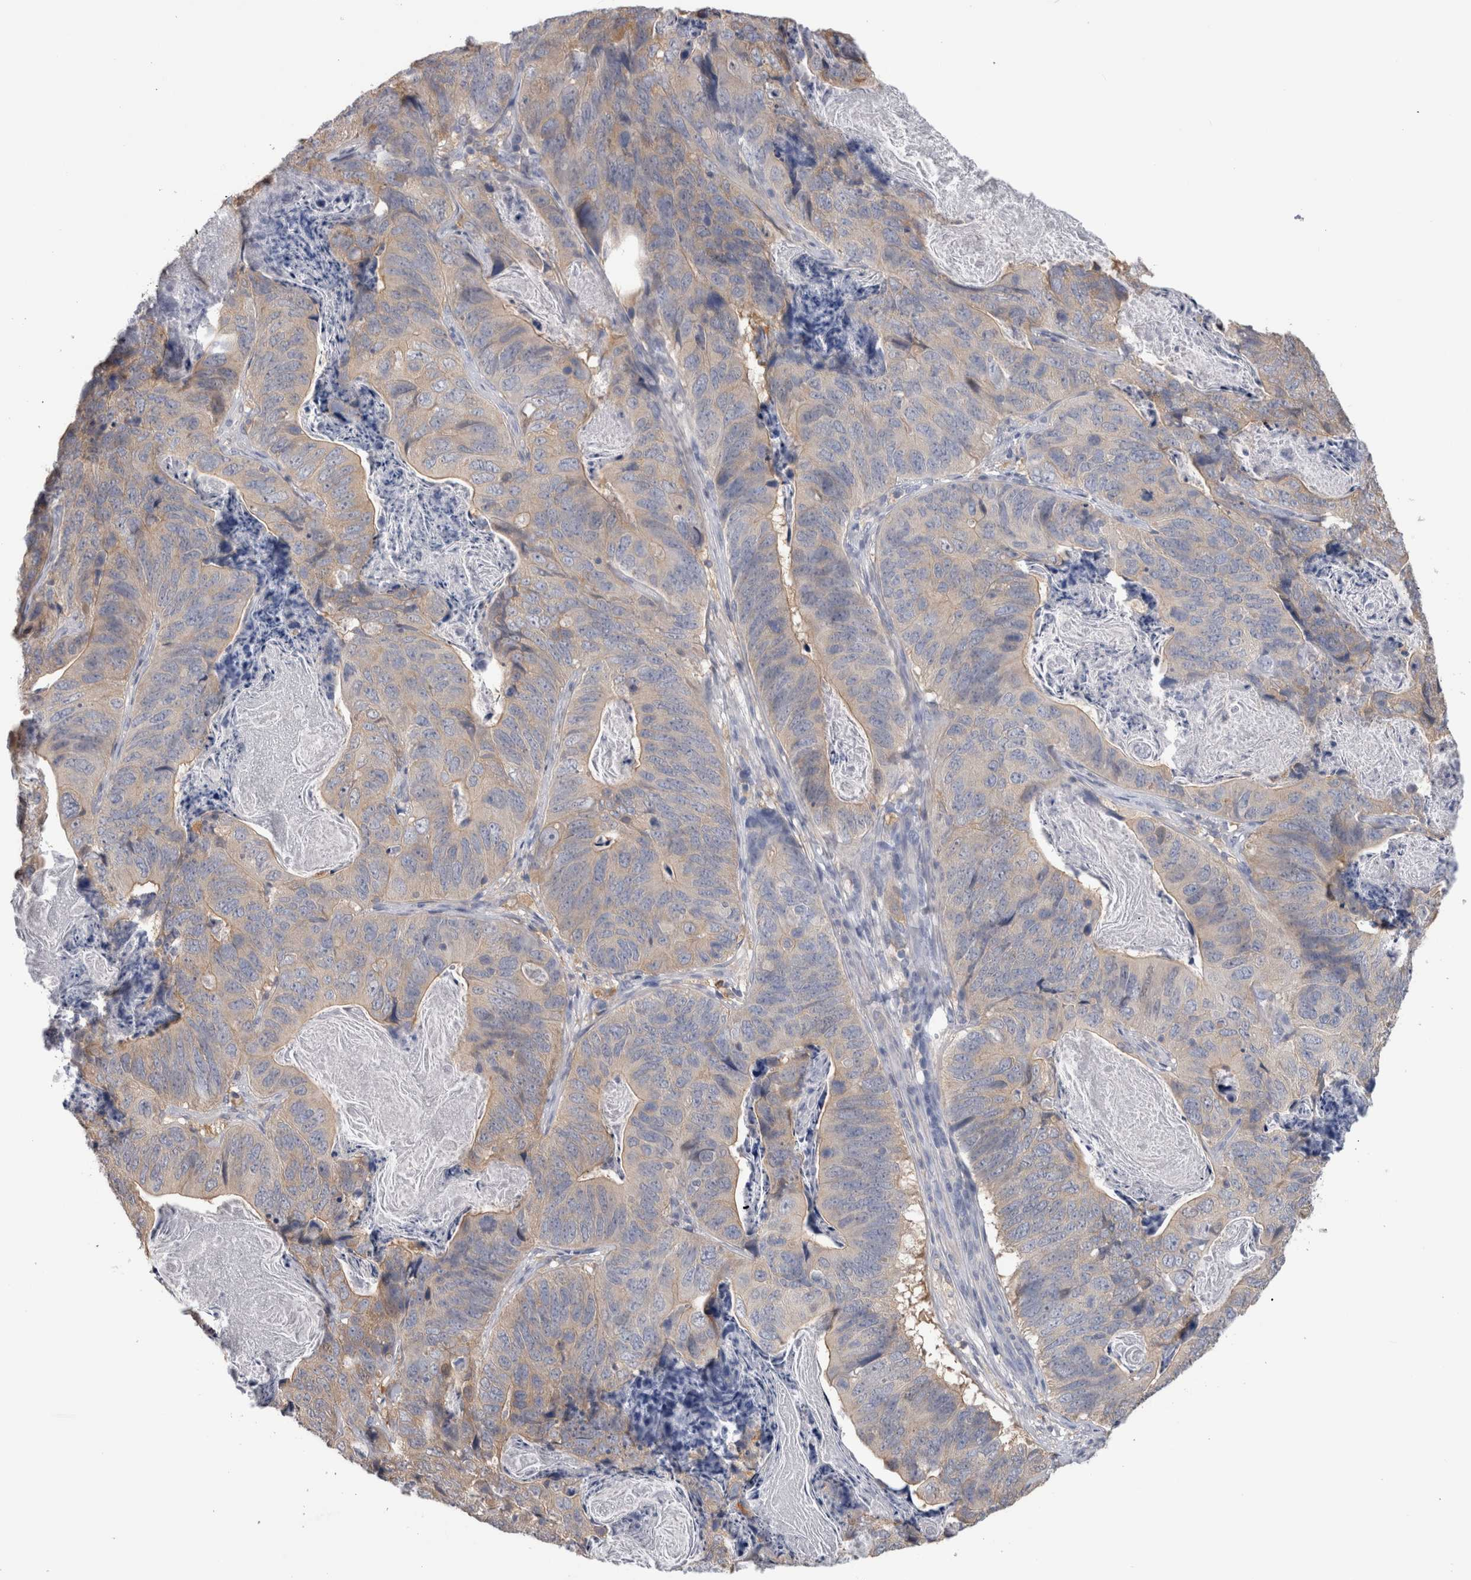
{"staining": {"intensity": "weak", "quantity": "25%-75%", "location": "cytoplasmic/membranous"}, "tissue": "stomach cancer", "cell_type": "Tumor cells", "image_type": "cancer", "snomed": [{"axis": "morphology", "description": "Normal tissue, NOS"}, {"axis": "morphology", "description": "Adenocarcinoma, NOS"}, {"axis": "topography", "description": "Stomach"}], "caption": "Human stomach adenocarcinoma stained for a protein (brown) demonstrates weak cytoplasmic/membranous positive expression in approximately 25%-75% of tumor cells.", "gene": "SCRN1", "patient": {"sex": "female", "age": 89}}